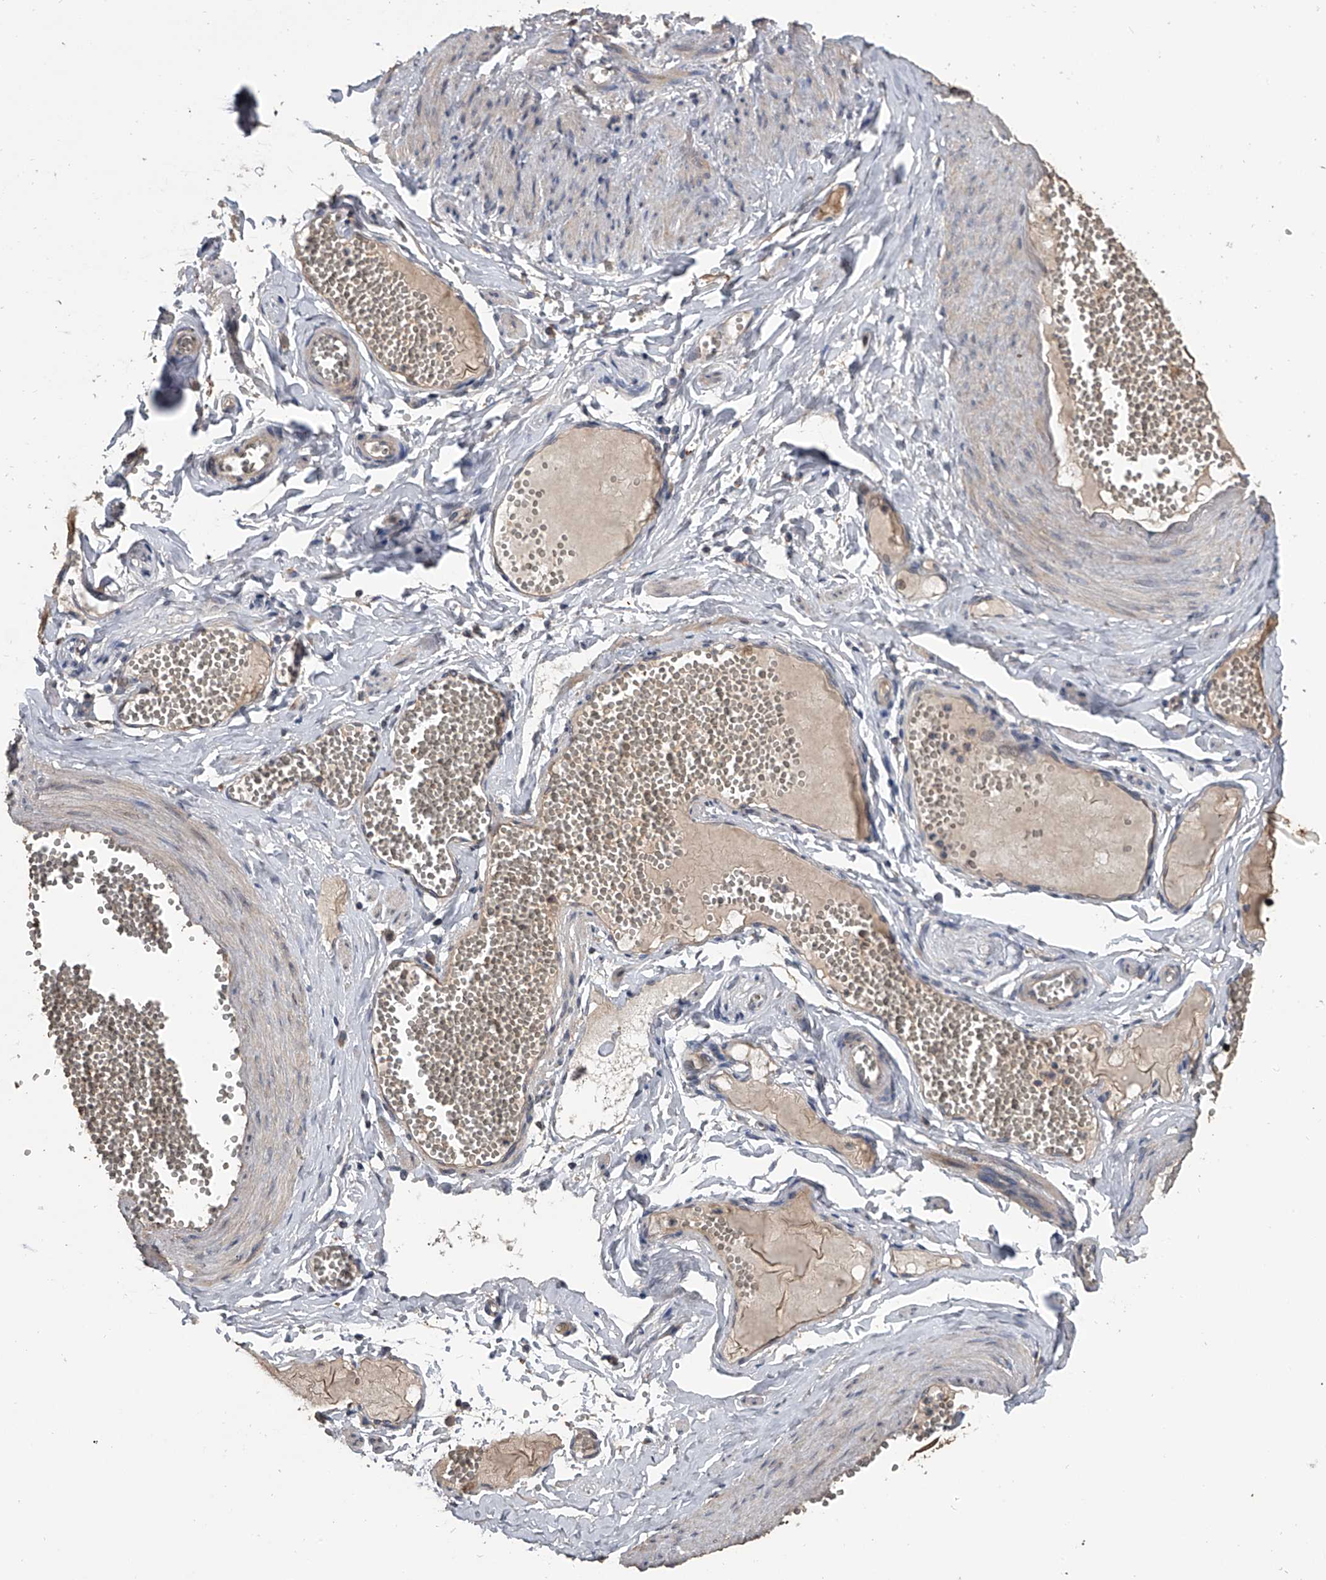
{"staining": {"intensity": "strong", "quantity": ">75%", "location": "cytoplasmic/membranous"}, "tissue": "adipose tissue", "cell_type": "Adipocytes", "image_type": "normal", "snomed": [{"axis": "morphology", "description": "Normal tissue, NOS"}, {"axis": "topography", "description": "Smooth muscle"}, {"axis": "topography", "description": "Peripheral nerve tissue"}], "caption": "IHC image of unremarkable adipose tissue stained for a protein (brown), which exhibits high levels of strong cytoplasmic/membranous staining in approximately >75% of adipocytes.", "gene": "DOCK9", "patient": {"sex": "female", "age": 39}}